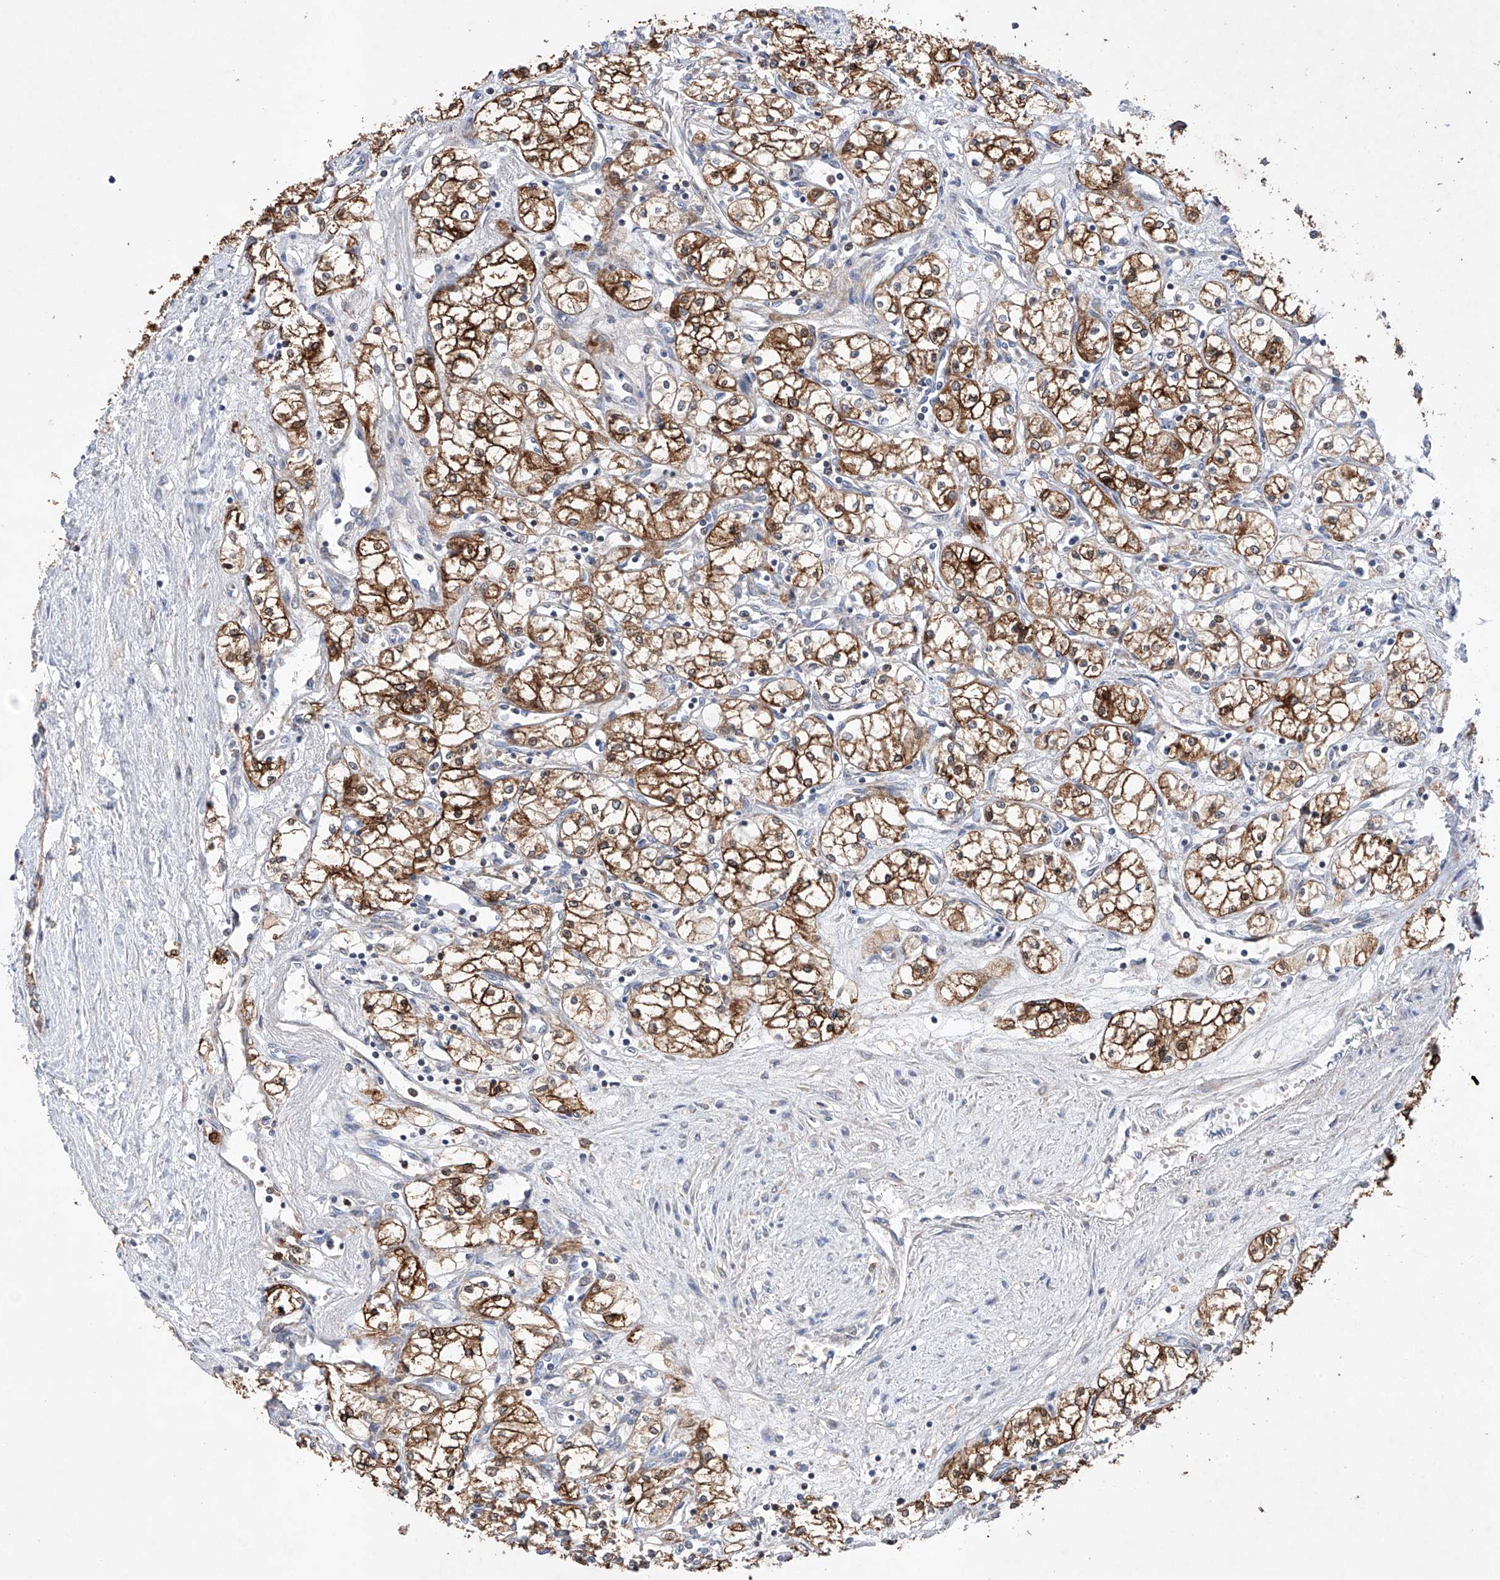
{"staining": {"intensity": "strong", "quantity": ">75%", "location": "cytoplasmic/membranous"}, "tissue": "renal cancer", "cell_type": "Tumor cells", "image_type": "cancer", "snomed": [{"axis": "morphology", "description": "Adenocarcinoma, NOS"}, {"axis": "topography", "description": "Kidney"}], "caption": "Immunohistochemistry (IHC) histopathology image of neoplastic tissue: renal cancer stained using immunohistochemistry (IHC) reveals high levels of strong protein expression localized specifically in the cytoplasmic/membranous of tumor cells, appearing as a cytoplasmic/membranous brown color.", "gene": "TIMM23", "patient": {"sex": "male", "age": 59}}